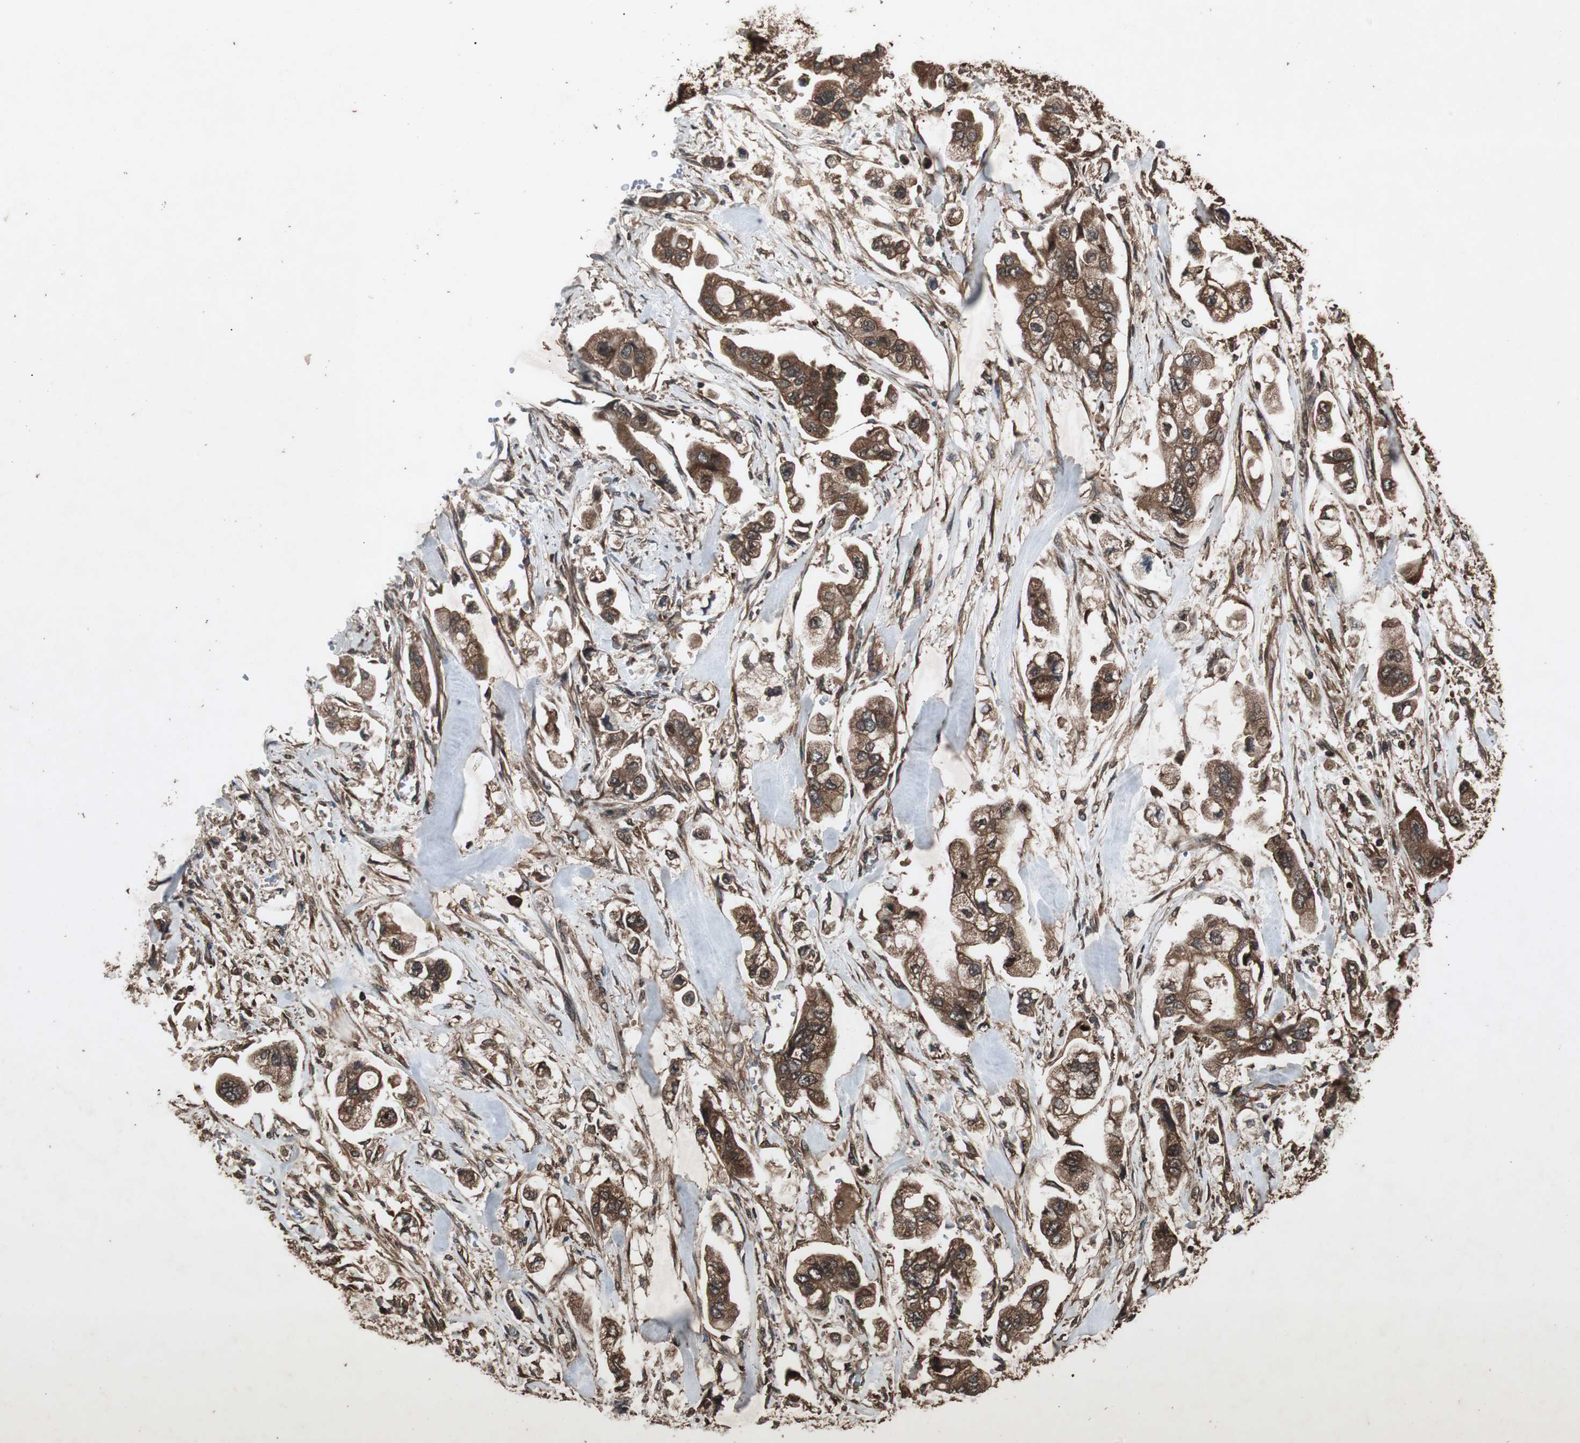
{"staining": {"intensity": "strong", "quantity": ">75%", "location": "cytoplasmic/membranous"}, "tissue": "stomach cancer", "cell_type": "Tumor cells", "image_type": "cancer", "snomed": [{"axis": "morphology", "description": "Adenocarcinoma, NOS"}, {"axis": "topography", "description": "Stomach"}], "caption": "Stomach cancer stained with immunohistochemistry (IHC) shows strong cytoplasmic/membranous positivity in about >75% of tumor cells.", "gene": "LAMTOR5", "patient": {"sex": "male", "age": 62}}